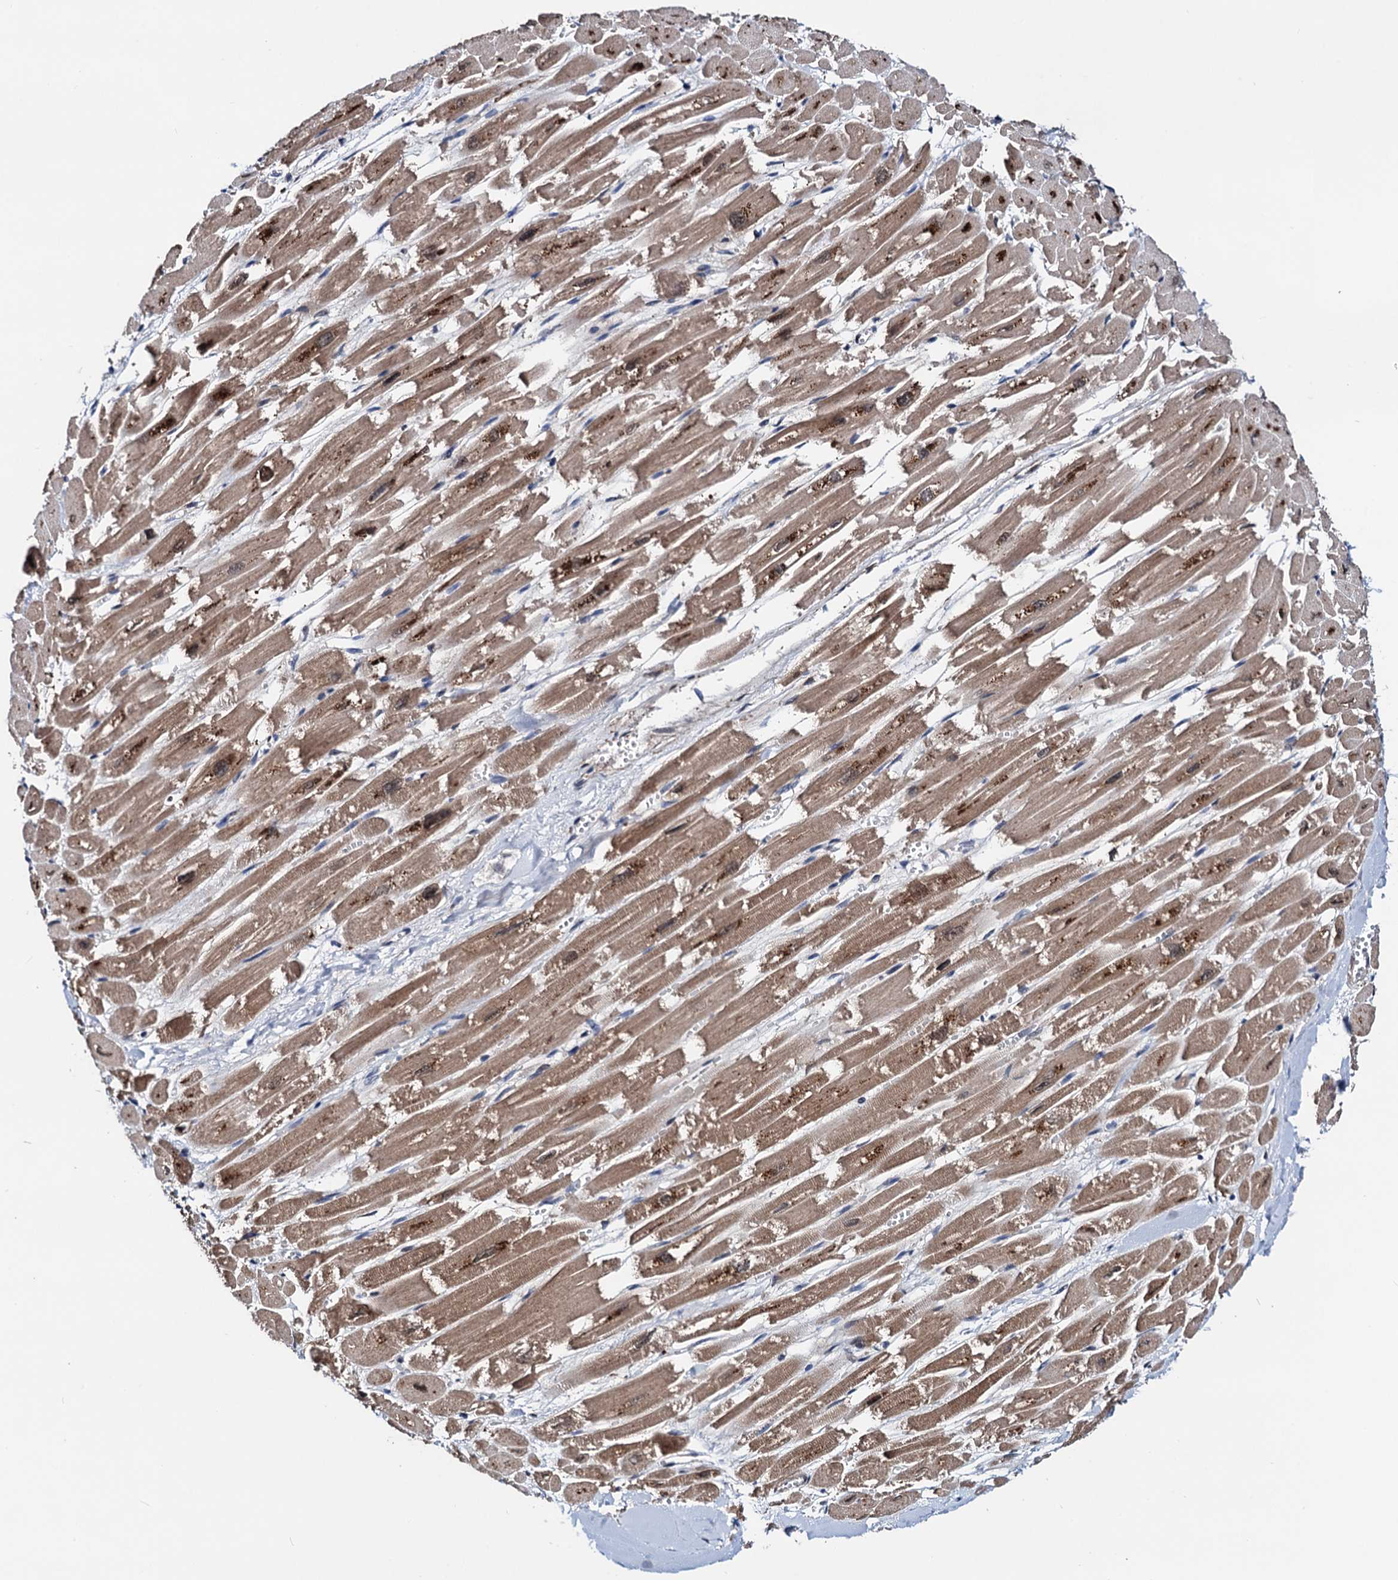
{"staining": {"intensity": "moderate", "quantity": ">75%", "location": "cytoplasmic/membranous,nuclear"}, "tissue": "heart muscle", "cell_type": "Cardiomyocytes", "image_type": "normal", "snomed": [{"axis": "morphology", "description": "Normal tissue, NOS"}, {"axis": "topography", "description": "Heart"}], "caption": "High-magnification brightfield microscopy of unremarkable heart muscle stained with DAB (3,3'-diaminobenzidine) (brown) and counterstained with hematoxylin (blue). cardiomyocytes exhibit moderate cytoplasmic/membranous,nuclear positivity is present in about>75% of cells. (brown staining indicates protein expression, while blue staining denotes nuclei).", "gene": "COA4", "patient": {"sex": "male", "age": 54}}